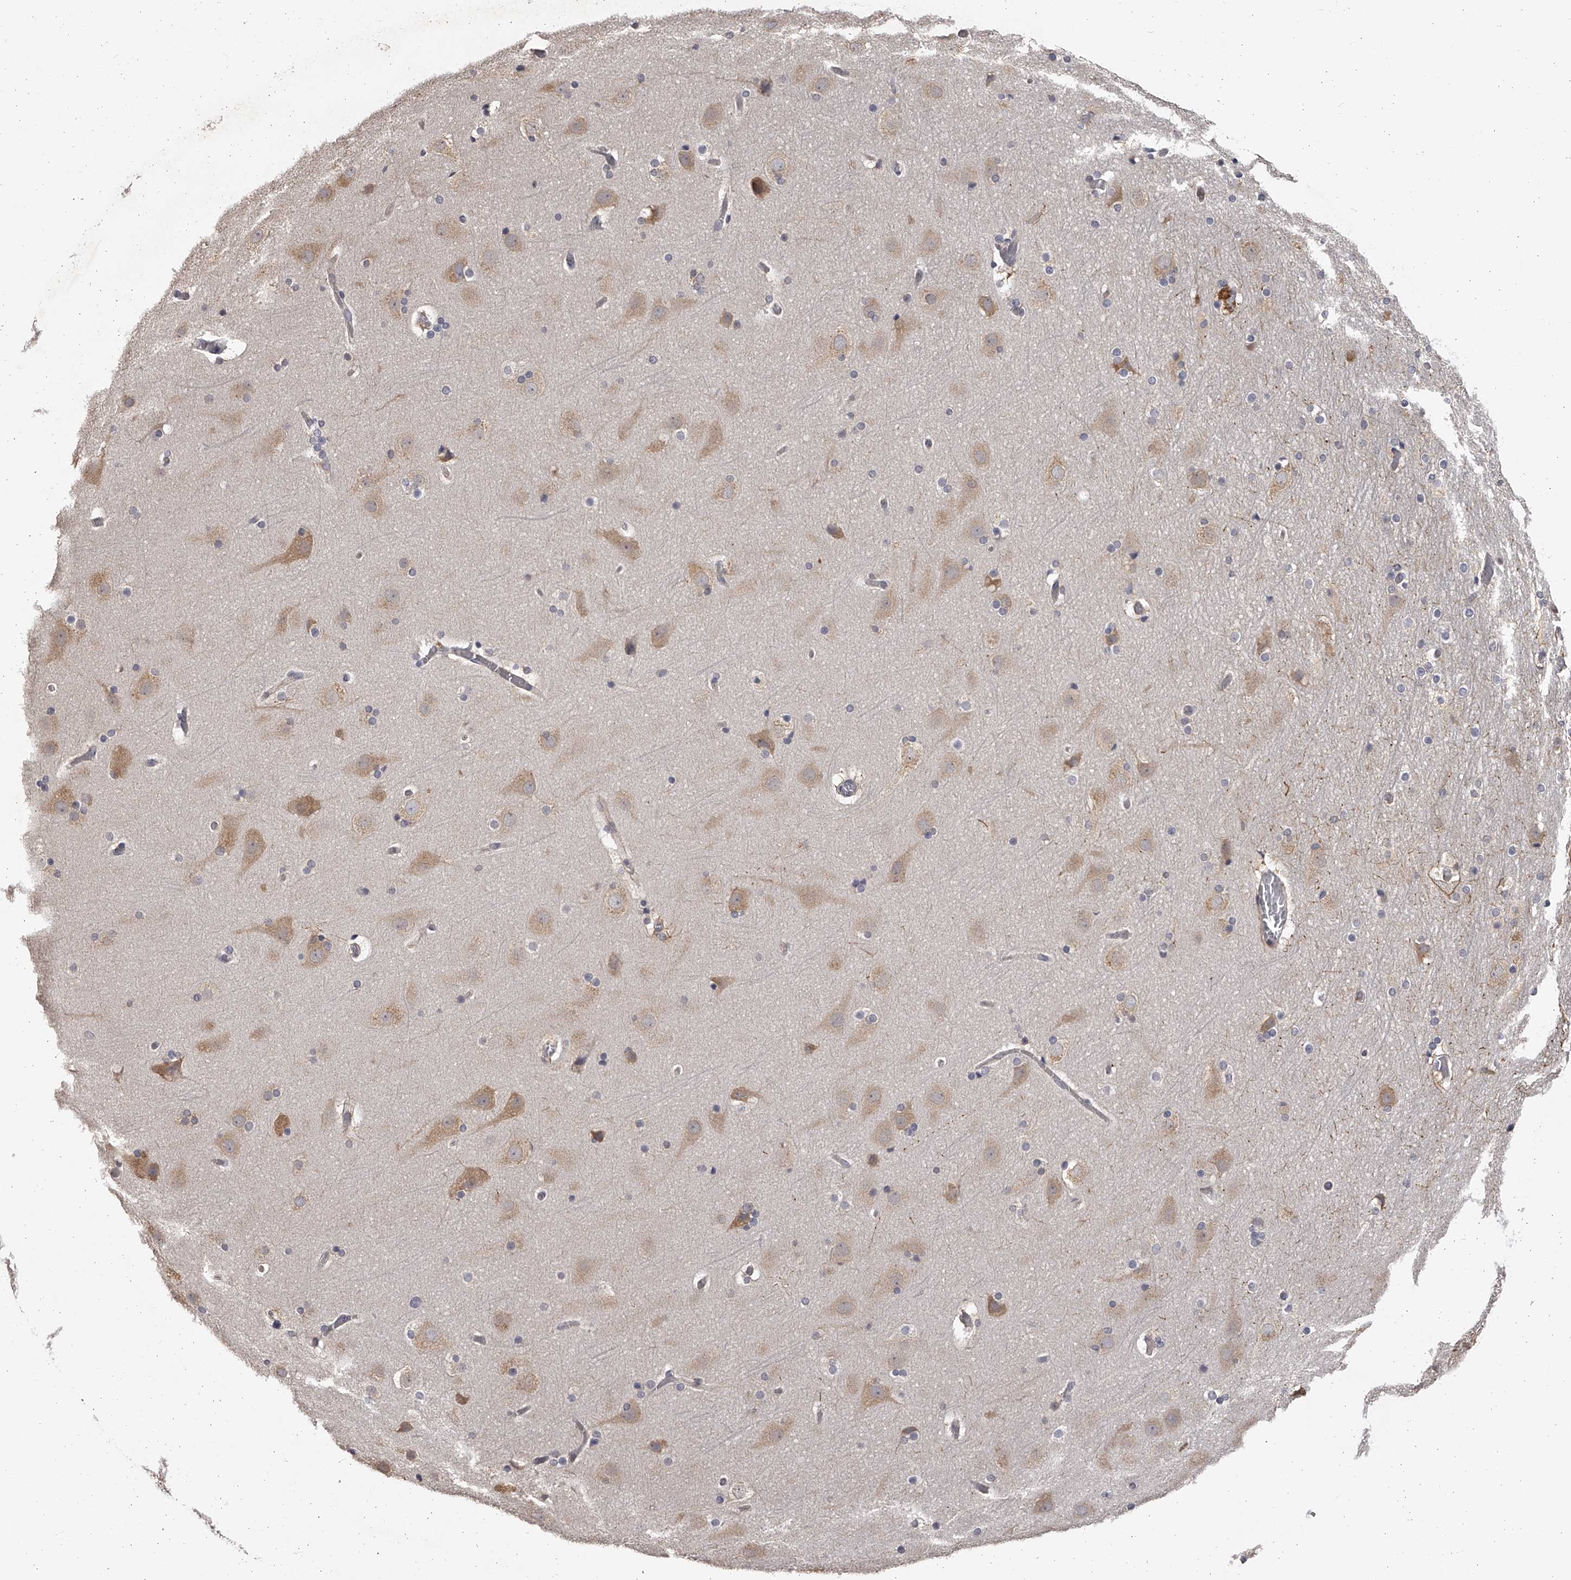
{"staining": {"intensity": "negative", "quantity": "none", "location": "none"}, "tissue": "cerebral cortex", "cell_type": "Endothelial cells", "image_type": "normal", "snomed": [{"axis": "morphology", "description": "Normal tissue, NOS"}, {"axis": "topography", "description": "Cerebral cortex"}], "caption": "IHC histopathology image of unremarkable cerebral cortex stained for a protein (brown), which shows no staining in endothelial cells. (Brightfield microscopy of DAB (3,3'-diaminobenzidine) immunohistochemistry at high magnification).", "gene": "TNN", "patient": {"sex": "male", "age": 57}}